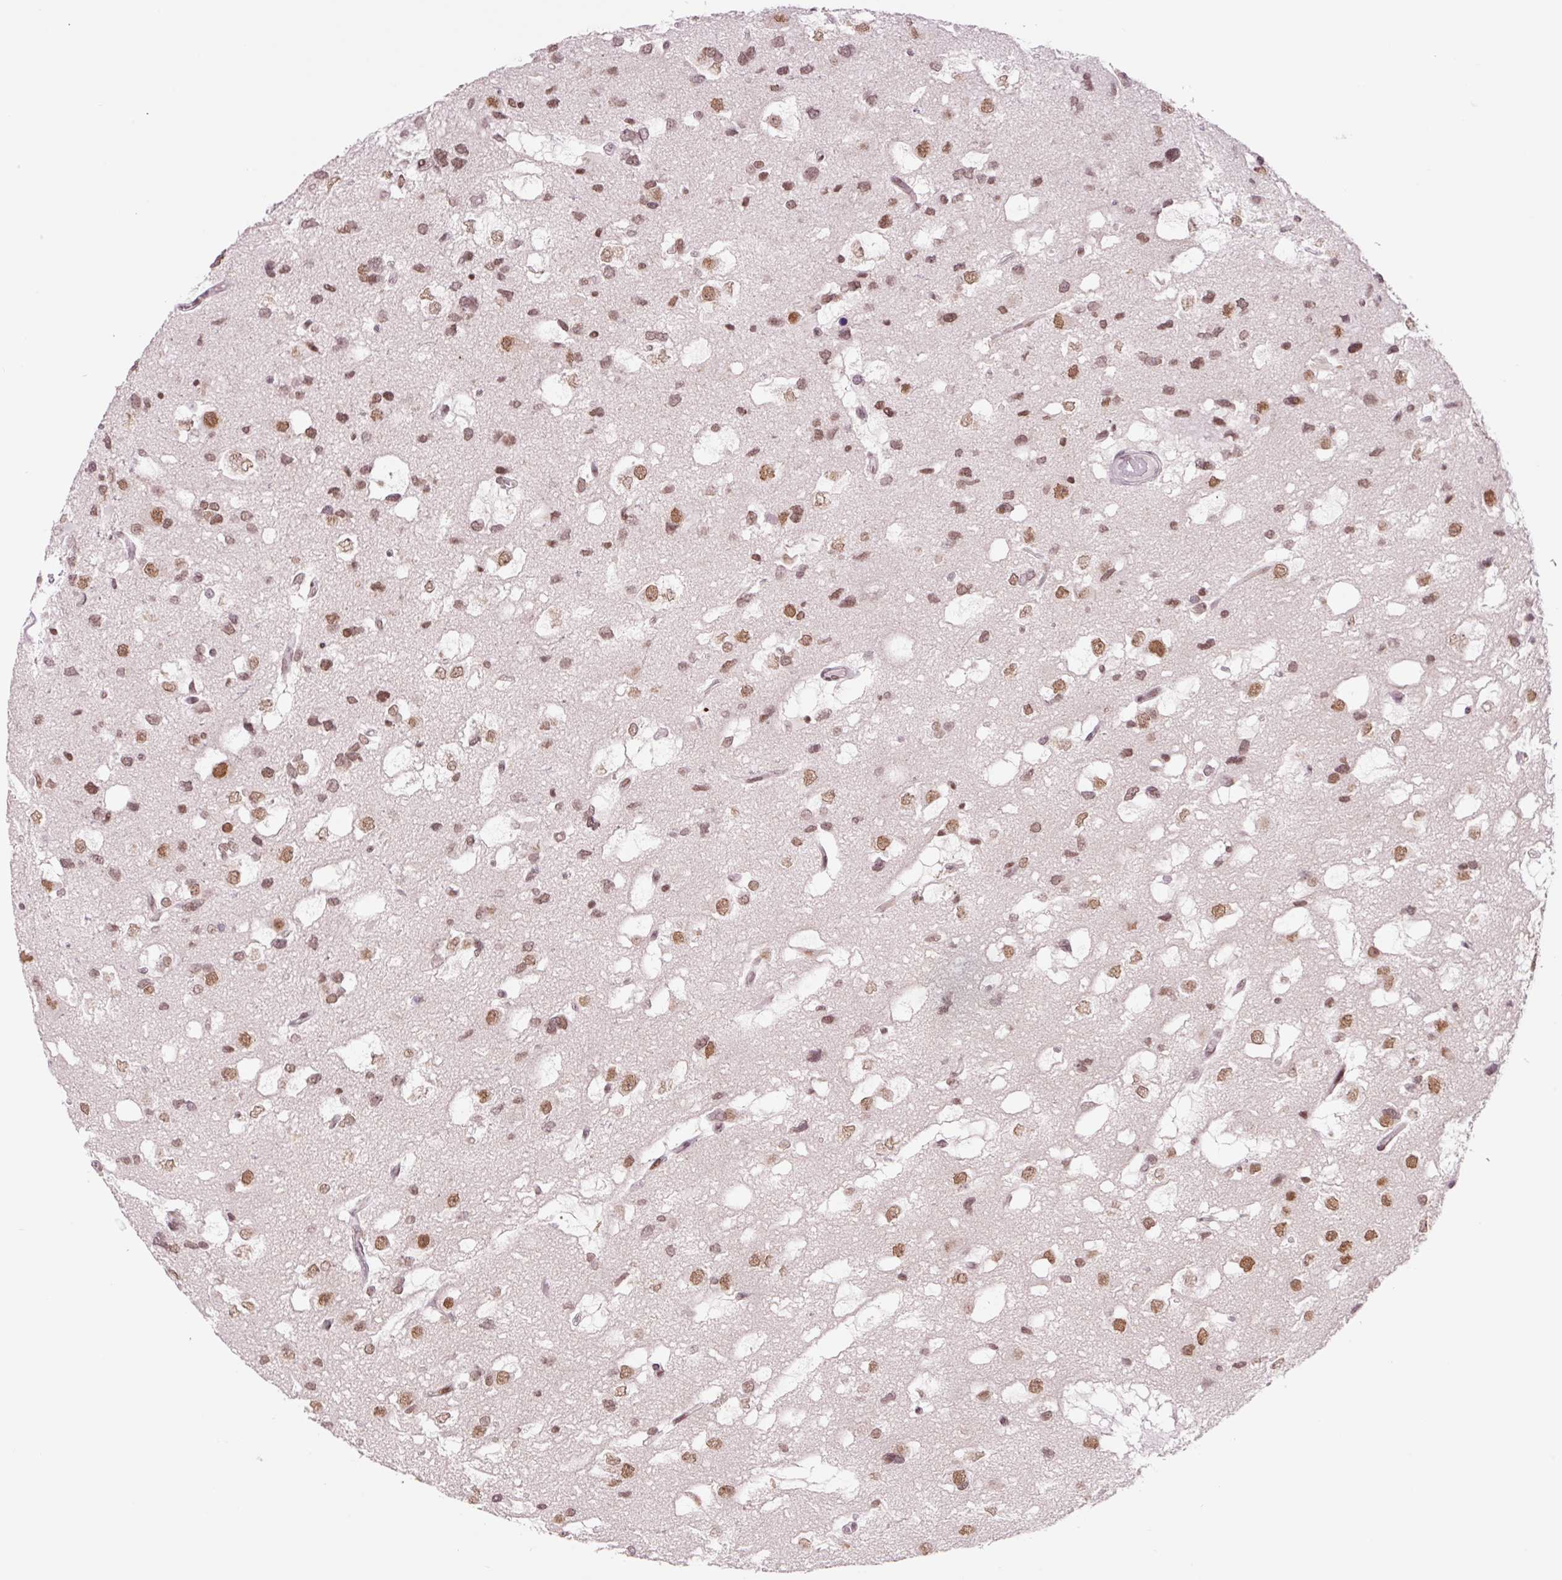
{"staining": {"intensity": "moderate", "quantity": ">75%", "location": "nuclear"}, "tissue": "glioma", "cell_type": "Tumor cells", "image_type": "cancer", "snomed": [{"axis": "morphology", "description": "Glioma, malignant, High grade"}, {"axis": "topography", "description": "Brain"}], "caption": "This histopathology image displays immunohistochemistry (IHC) staining of malignant high-grade glioma, with medium moderate nuclear staining in about >75% of tumor cells.", "gene": "CCNL2", "patient": {"sex": "male", "age": 53}}